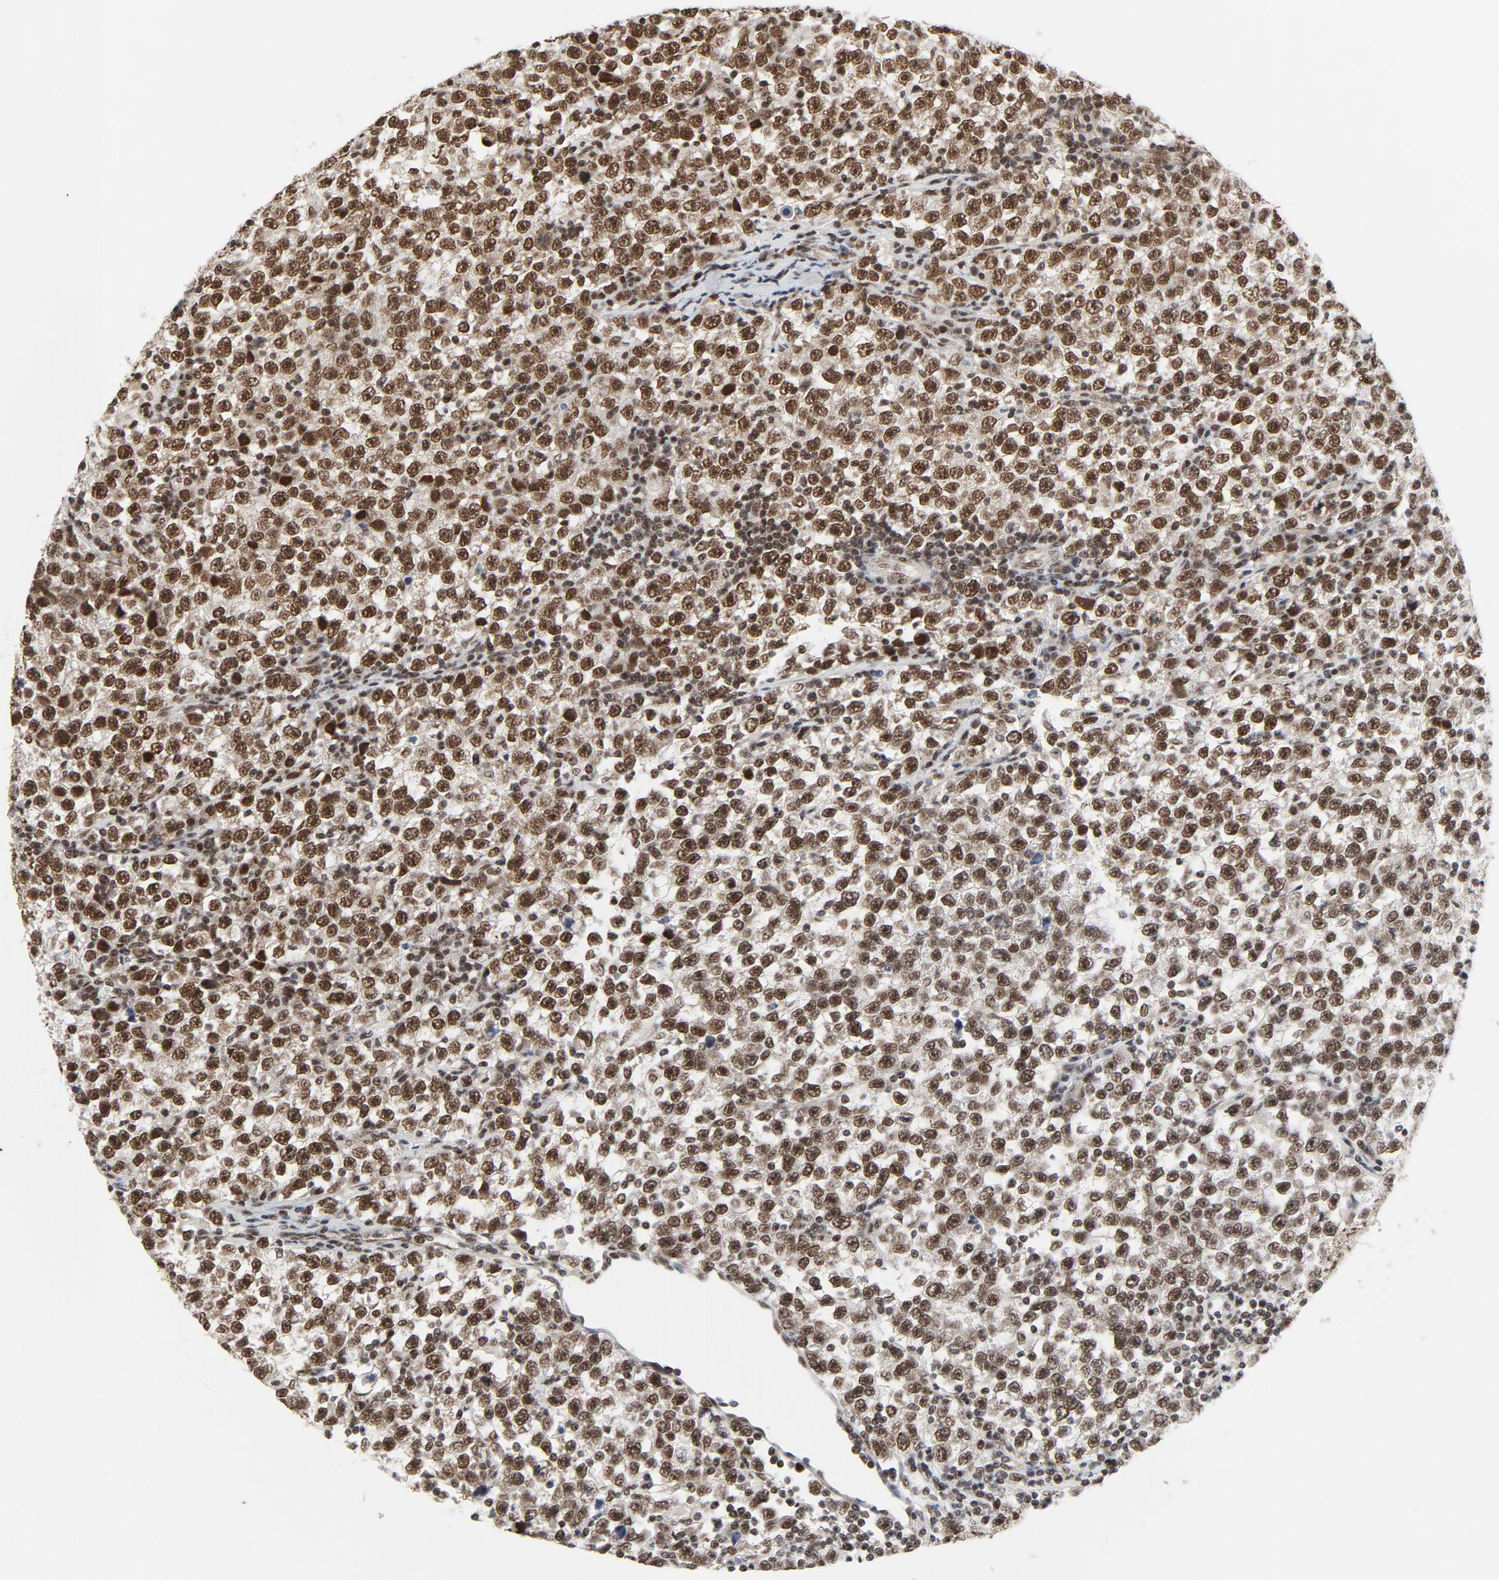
{"staining": {"intensity": "strong", "quantity": ">75%", "location": "nuclear"}, "tissue": "testis cancer", "cell_type": "Tumor cells", "image_type": "cancer", "snomed": [{"axis": "morphology", "description": "Seminoma, NOS"}, {"axis": "topography", "description": "Testis"}], "caption": "Testis cancer (seminoma) stained for a protein (brown) exhibits strong nuclear positive expression in about >75% of tumor cells.", "gene": "ERCC1", "patient": {"sex": "male", "age": 43}}